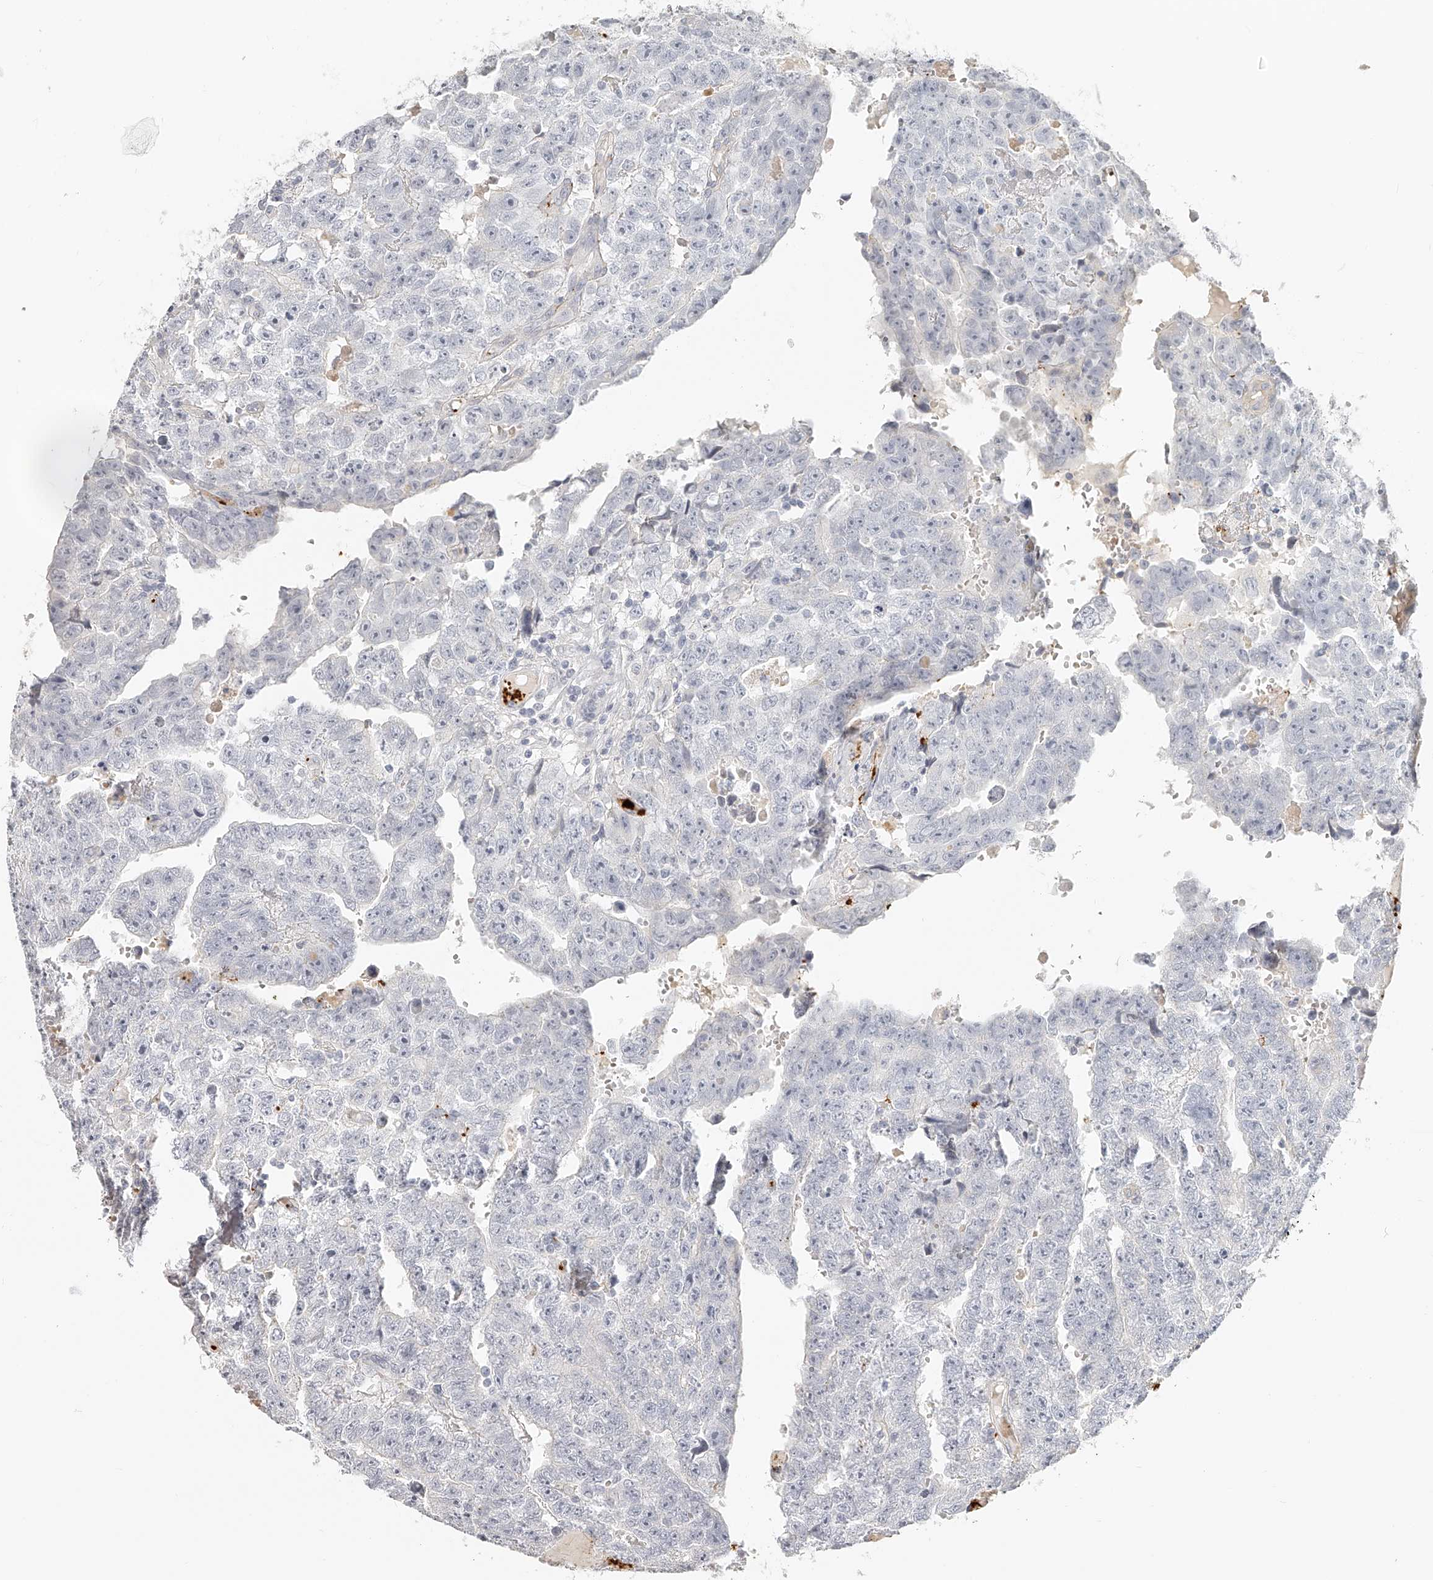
{"staining": {"intensity": "negative", "quantity": "none", "location": "none"}, "tissue": "testis cancer", "cell_type": "Tumor cells", "image_type": "cancer", "snomed": [{"axis": "morphology", "description": "Carcinoma, Embryonal, NOS"}, {"axis": "topography", "description": "Testis"}], "caption": "Immunohistochemistry histopathology image of testis embryonal carcinoma stained for a protein (brown), which demonstrates no staining in tumor cells.", "gene": "ITGB3", "patient": {"sex": "male", "age": 25}}